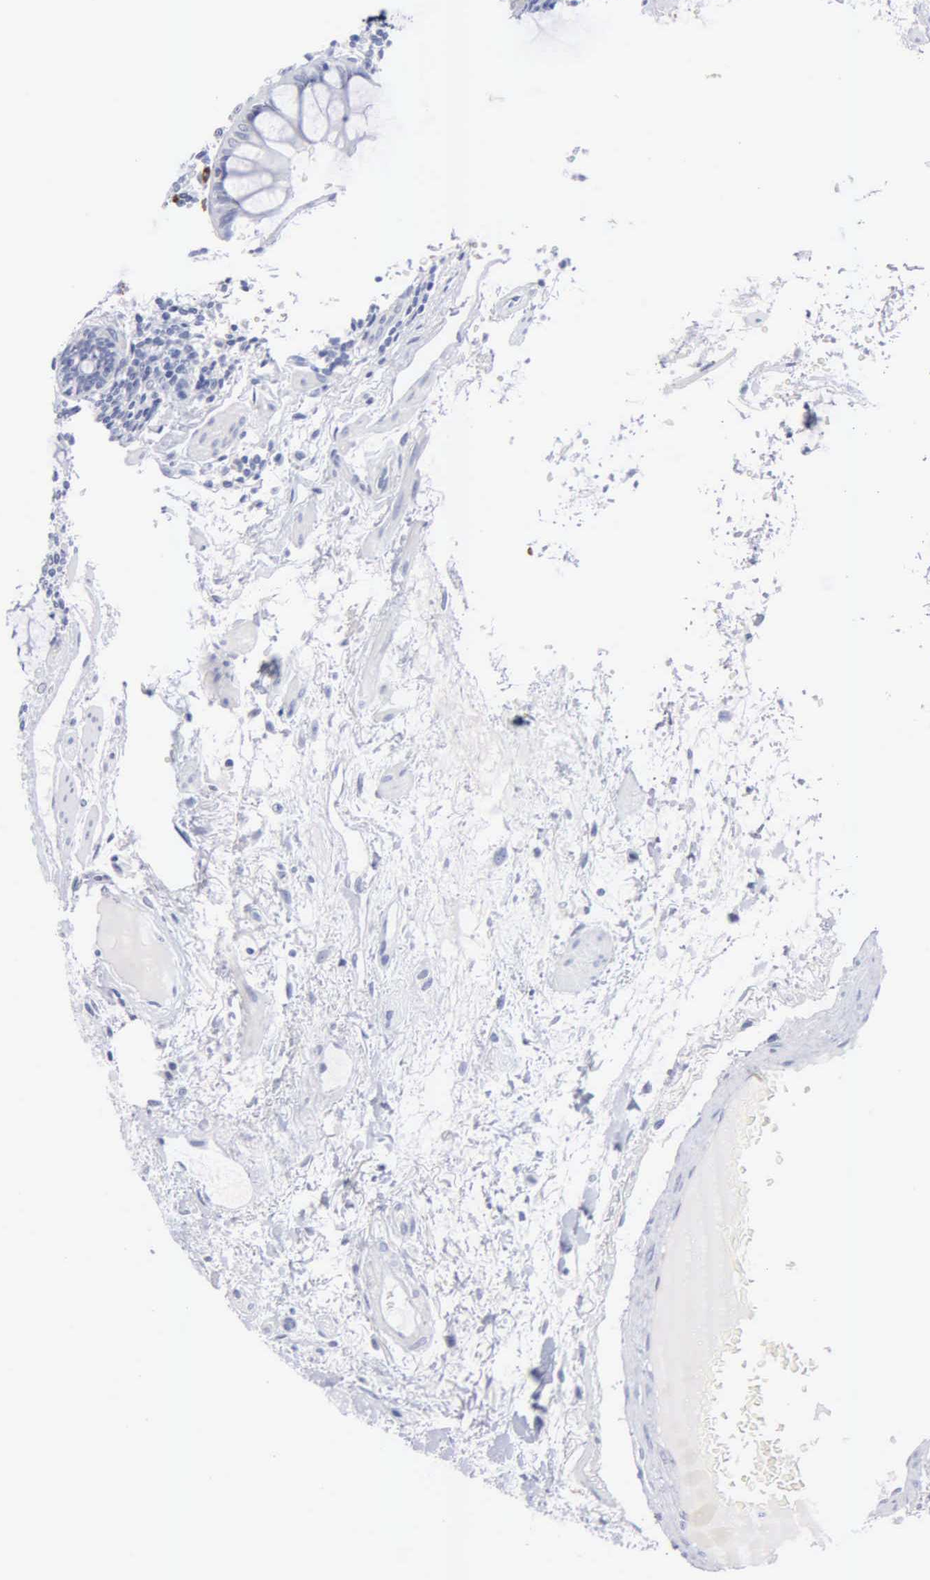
{"staining": {"intensity": "negative", "quantity": "none", "location": "none"}, "tissue": "colon", "cell_type": "Endothelial cells", "image_type": "normal", "snomed": [{"axis": "morphology", "description": "Normal tissue, NOS"}, {"axis": "topography", "description": "Colon"}], "caption": "DAB immunohistochemical staining of normal human colon demonstrates no significant positivity in endothelial cells. (DAB (3,3'-diaminobenzidine) immunohistochemistry with hematoxylin counter stain).", "gene": "ASPHD2", "patient": {"sex": "male", "age": 1}}